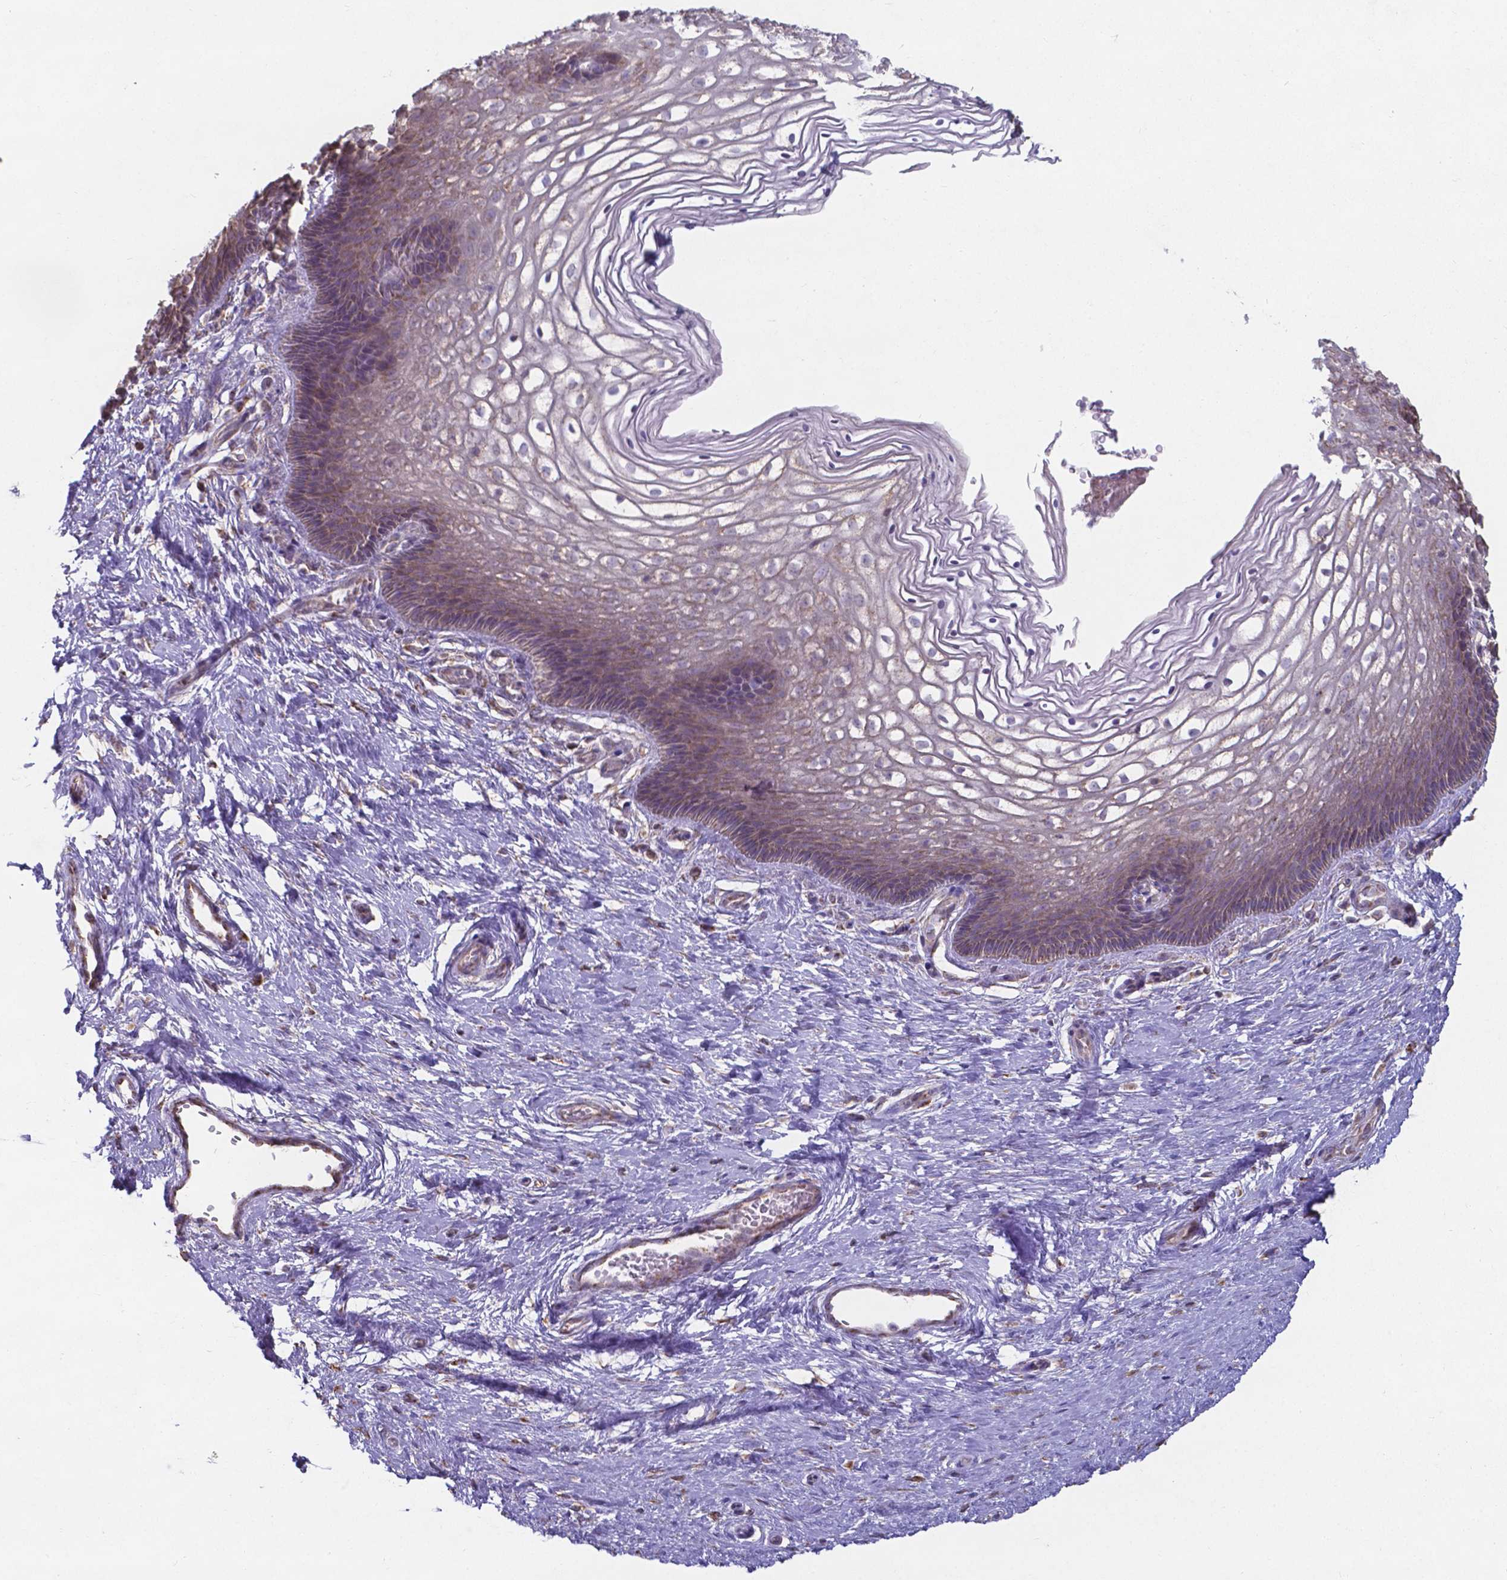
{"staining": {"intensity": "weak", "quantity": "25%-75%", "location": "cytoplasmic/membranous"}, "tissue": "cervix", "cell_type": "Glandular cells", "image_type": "normal", "snomed": [{"axis": "morphology", "description": "Normal tissue, NOS"}, {"axis": "topography", "description": "Cervix"}], "caption": "IHC (DAB) staining of normal human cervix exhibits weak cytoplasmic/membranous protein staining in approximately 25%-75% of glandular cells.", "gene": "FAM114A1", "patient": {"sex": "female", "age": 34}}